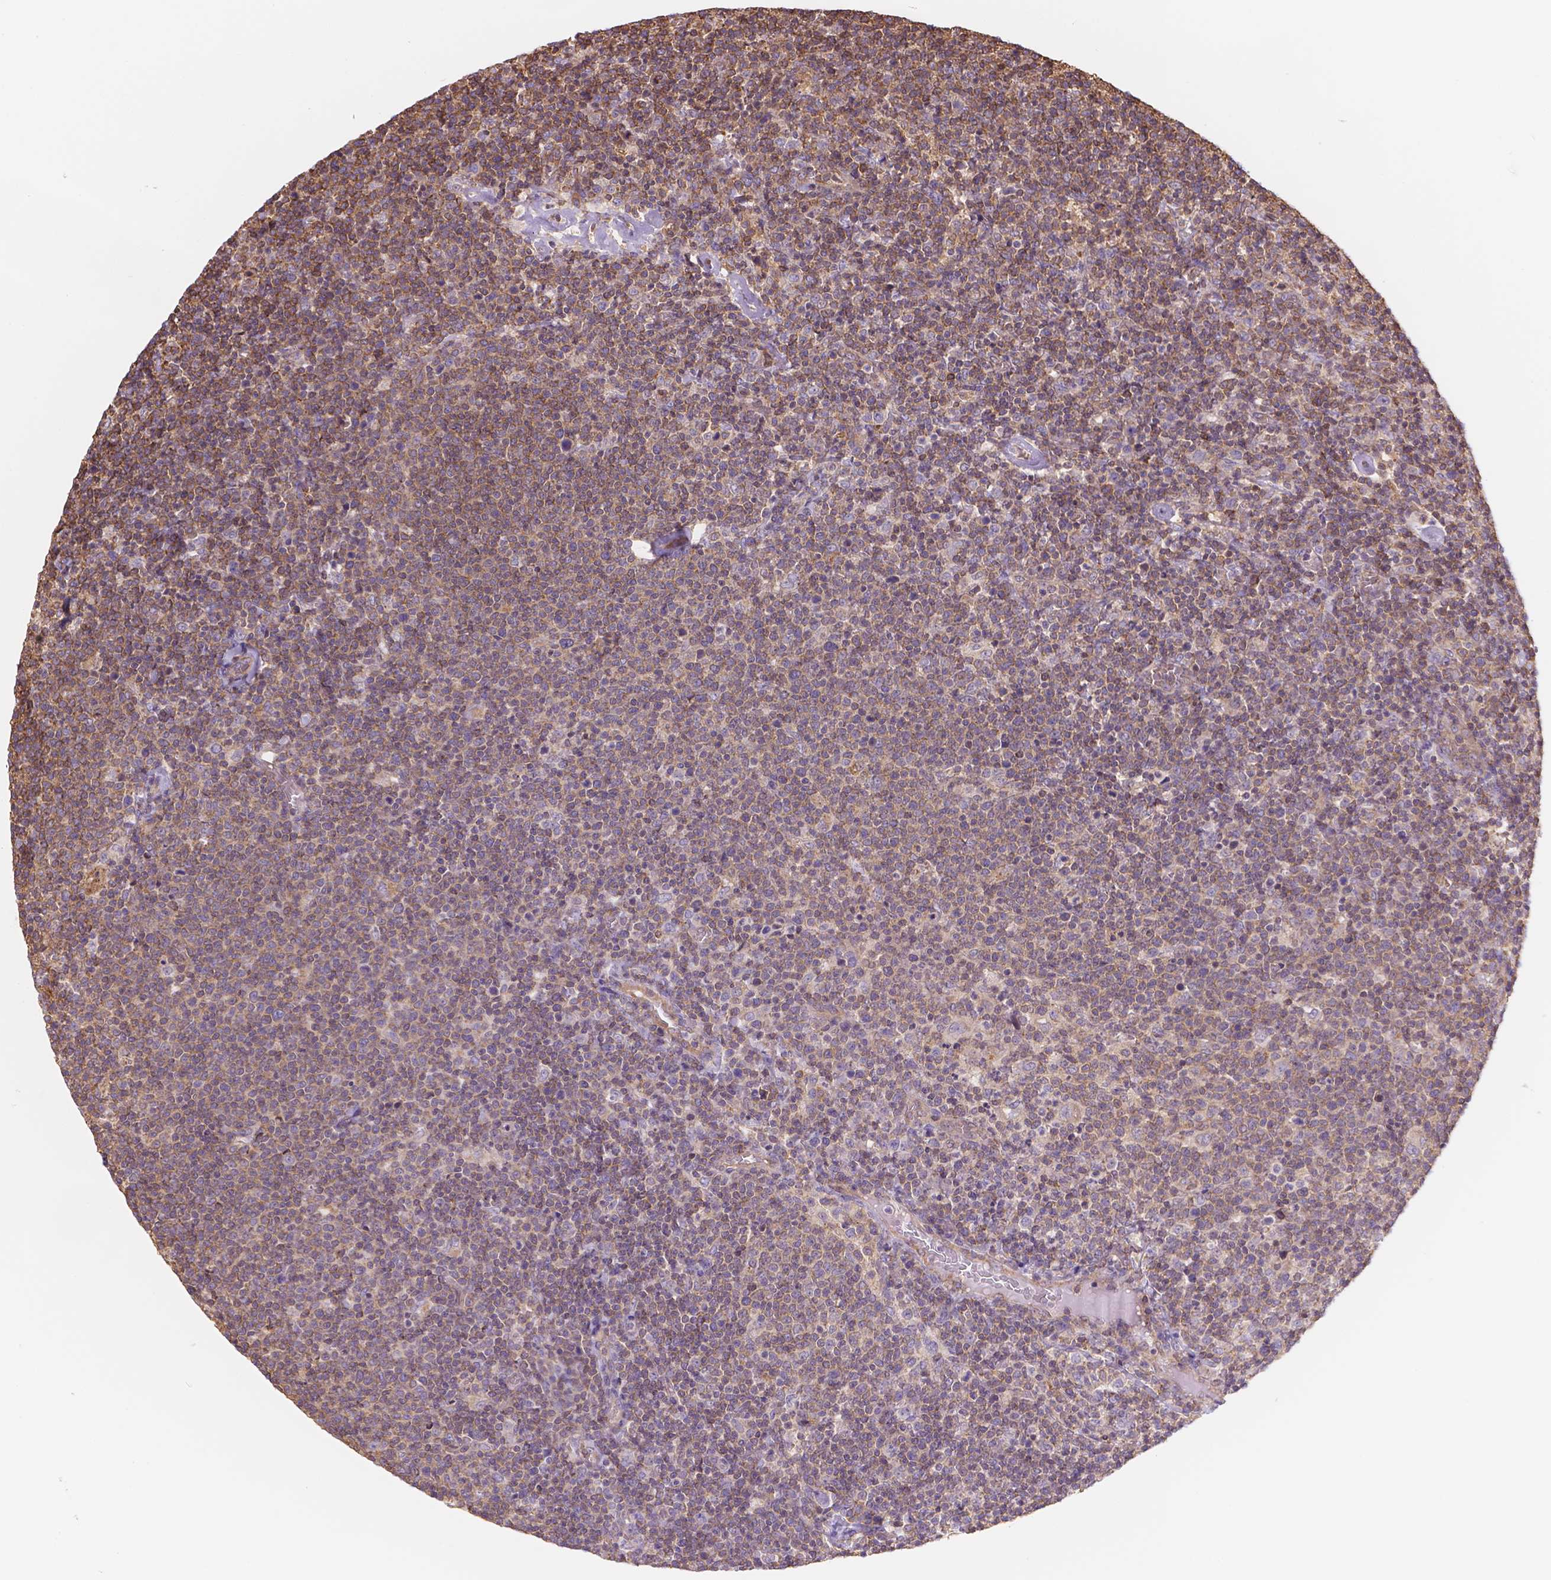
{"staining": {"intensity": "moderate", "quantity": "25%-75%", "location": "cytoplasmic/membranous"}, "tissue": "lymphoma", "cell_type": "Tumor cells", "image_type": "cancer", "snomed": [{"axis": "morphology", "description": "Malignant lymphoma, non-Hodgkin's type, High grade"}, {"axis": "topography", "description": "Lymph node"}], "caption": "A brown stain highlights moderate cytoplasmic/membranous staining of a protein in human lymphoma tumor cells.", "gene": "DMWD", "patient": {"sex": "male", "age": 61}}